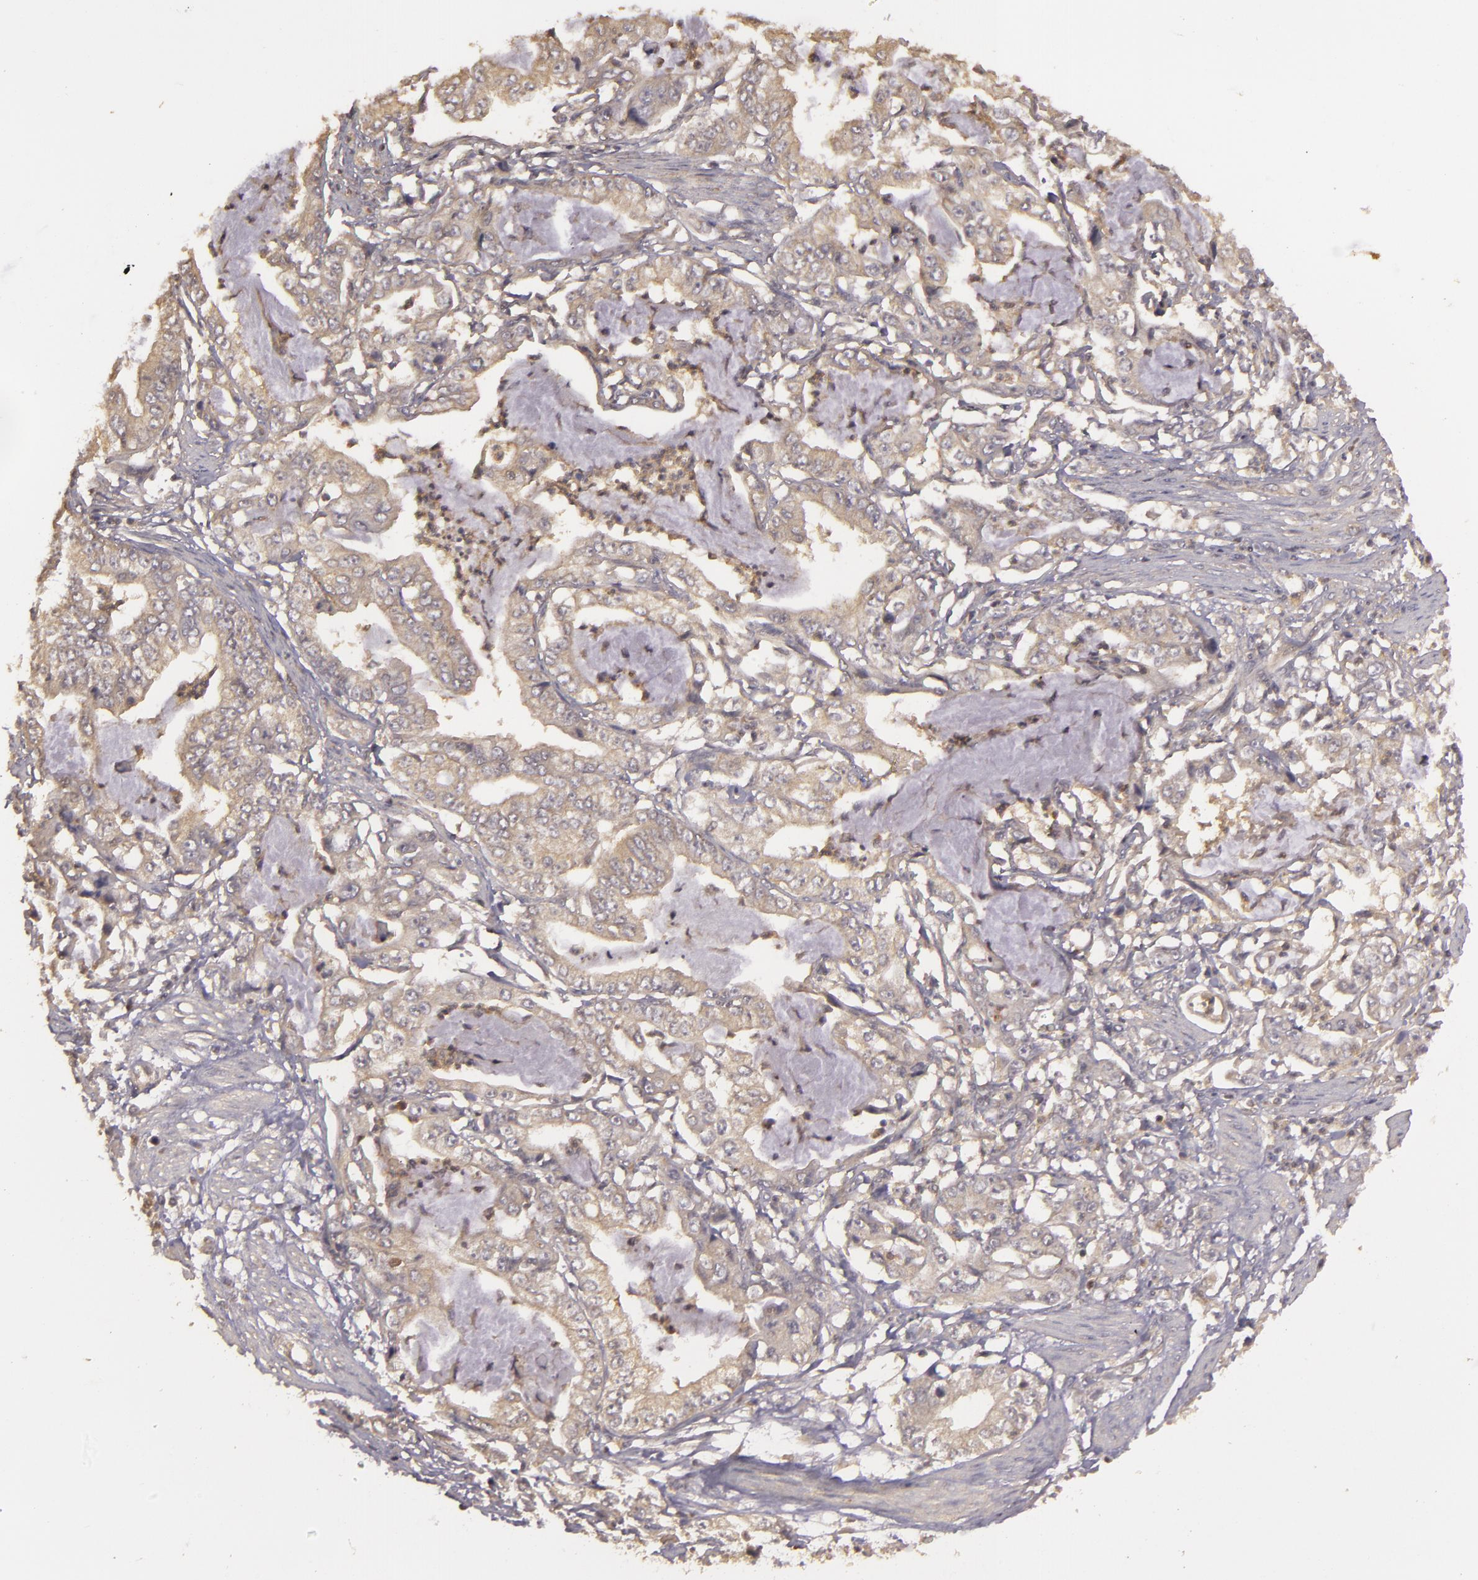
{"staining": {"intensity": "weak", "quantity": ">75%", "location": "cytoplasmic/membranous"}, "tissue": "stomach cancer", "cell_type": "Tumor cells", "image_type": "cancer", "snomed": [{"axis": "morphology", "description": "Adenocarcinoma, NOS"}, {"axis": "topography", "description": "Pancreas"}, {"axis": "topography", "description": "Stomach, upper"}], "caption": "Tumor cells demonstrate low levels of weak cytoplasmic/membranous staining in about >75% of cells in human stomach cancer (adenocarcinoma).", "gene": "HRAS", "patient": {"sex": "male", "age": 77}}